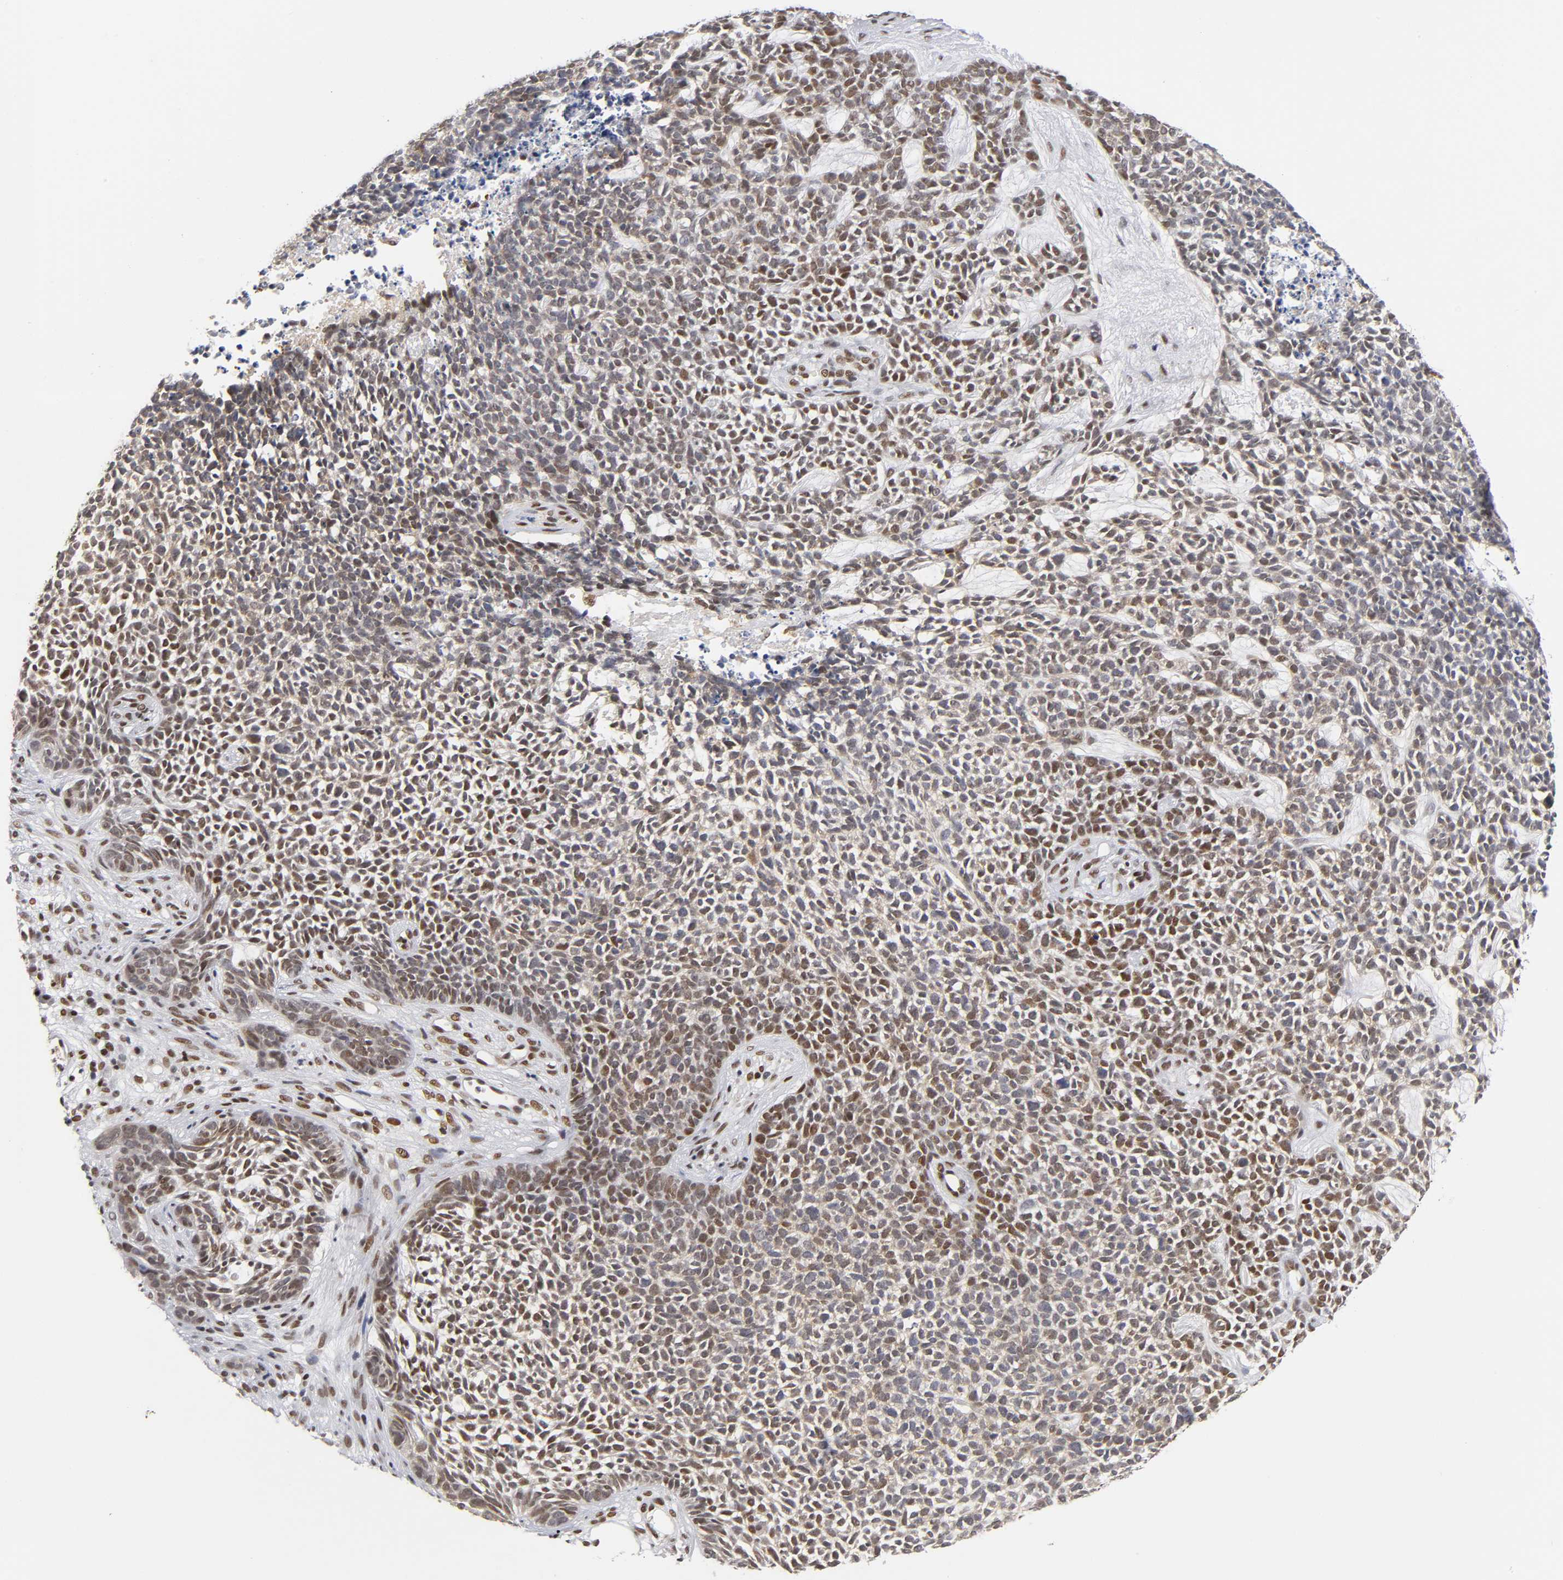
{"staining": {"intensity": "moderate", "quantity": ">75%", "location": "nuclear"}, "tissue": "skin cancer", "cell_type": "Tumor cells", "image_type": "cancer", "snomed": [{"axis": "morphology", "description": "Basal cell carcinoma"}, {"axis": "topography", "description": "Skin"}], "caption": "Immunohistochemical staining of skin basal cell carcinoma exhibits medium levels of moderate nuclear positivity in about >75% of tumor cells. Using DAB (brown) and hematoxylin (blue) stains, captured at high magnification using brightfield microscopy.", "gene": "NR3C1", "patient": {"sex": "female", "age": 84}}